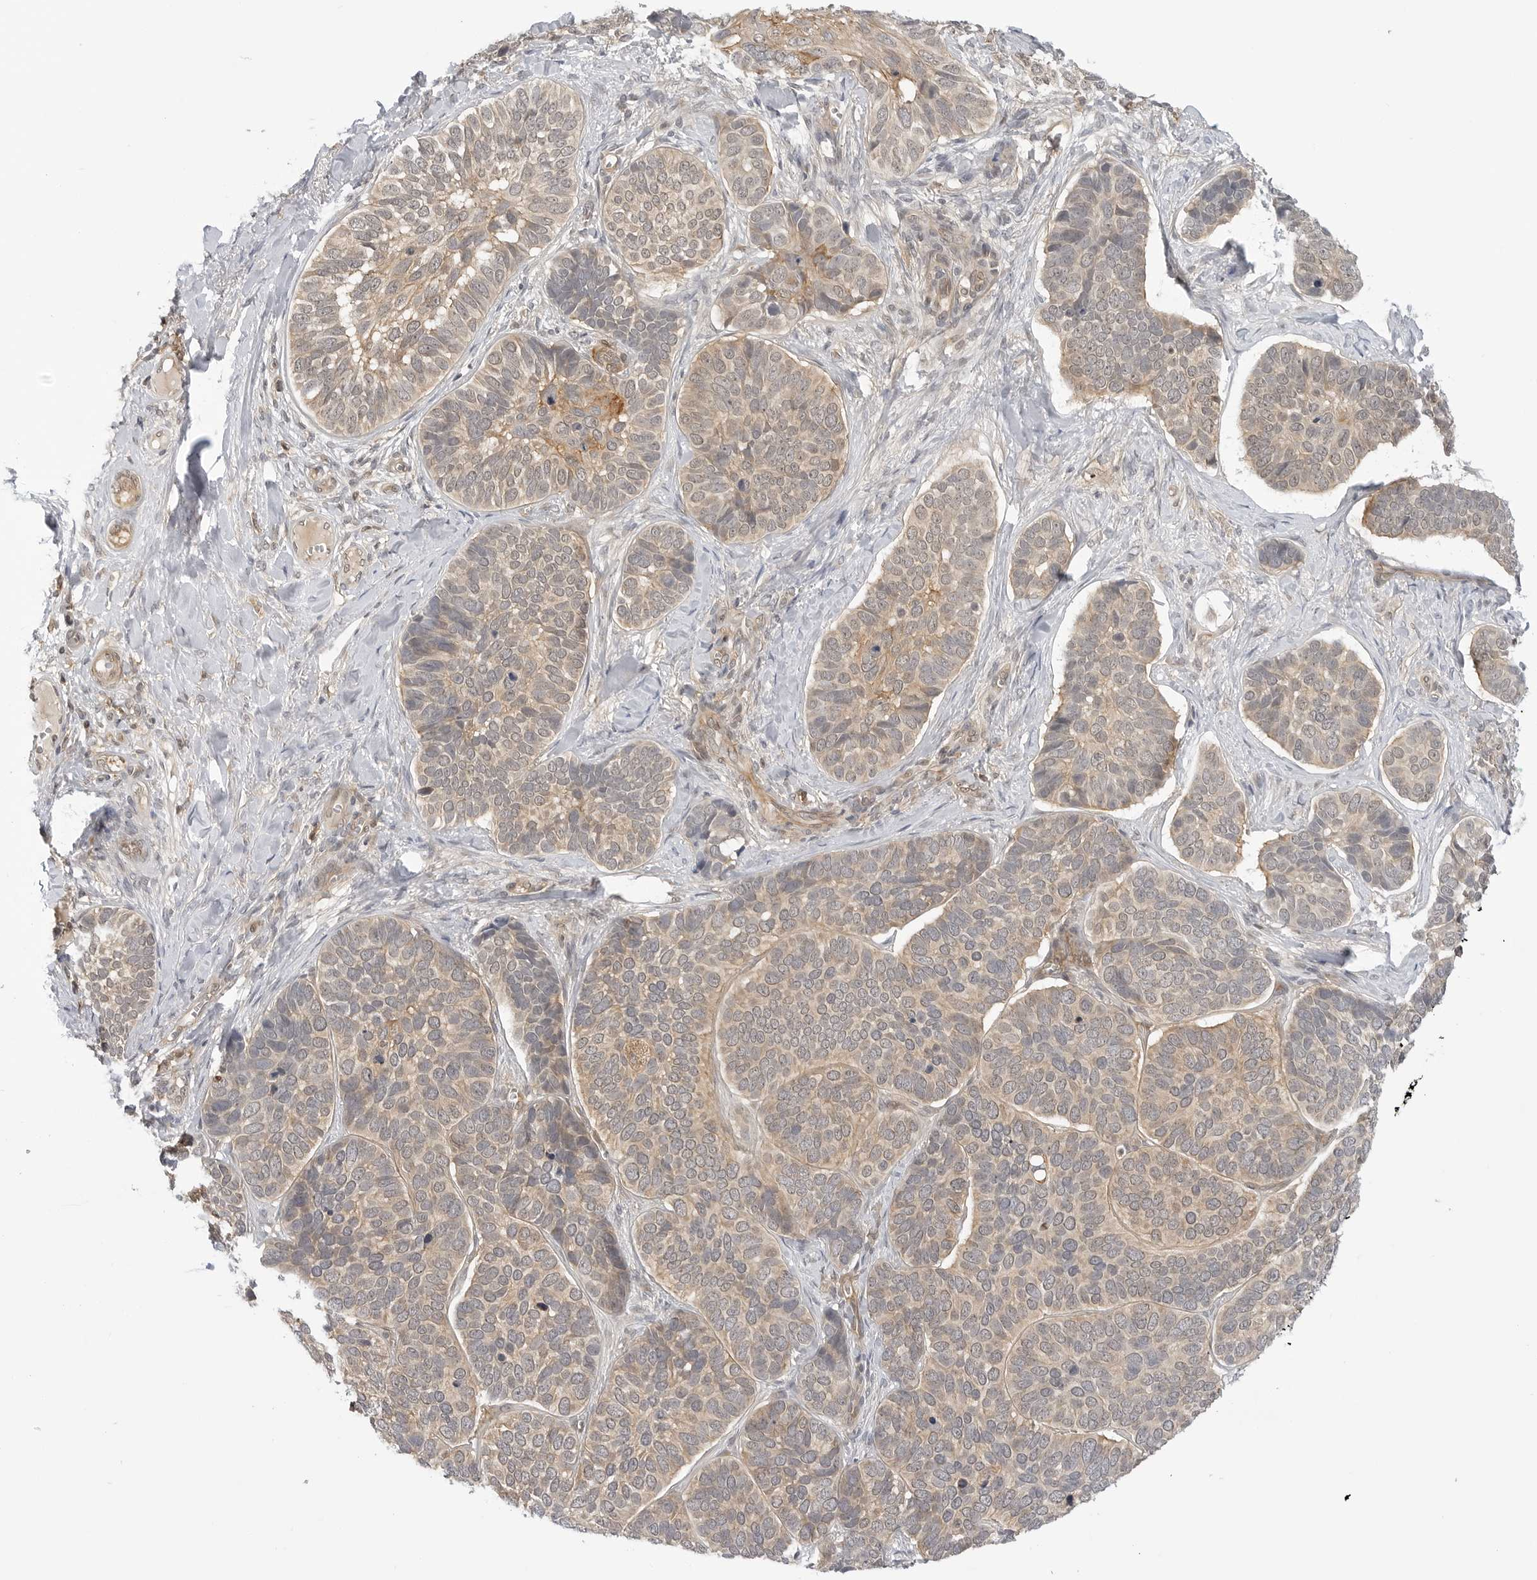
{"staining": {"intensity": "weak", "quantity": "25%-75%", "location": "cytoplasmic/membranous"}, "tissue": "skin cancer", "cell_type": "Tumor cells", "image_type": "cancer", "snomed": [{"axis": "morphology", "description": "Basal cell carcinoma"}, {"axis": "topography", "description": "Skin"}], "caption": "Protein staining exhibits weak cytoplasmic/membranous staining in approximately 25%-75% of tumor cells in skin cancer.", "gene": "MAP2K5", "patient": {"sex": "male", "age": 62}}